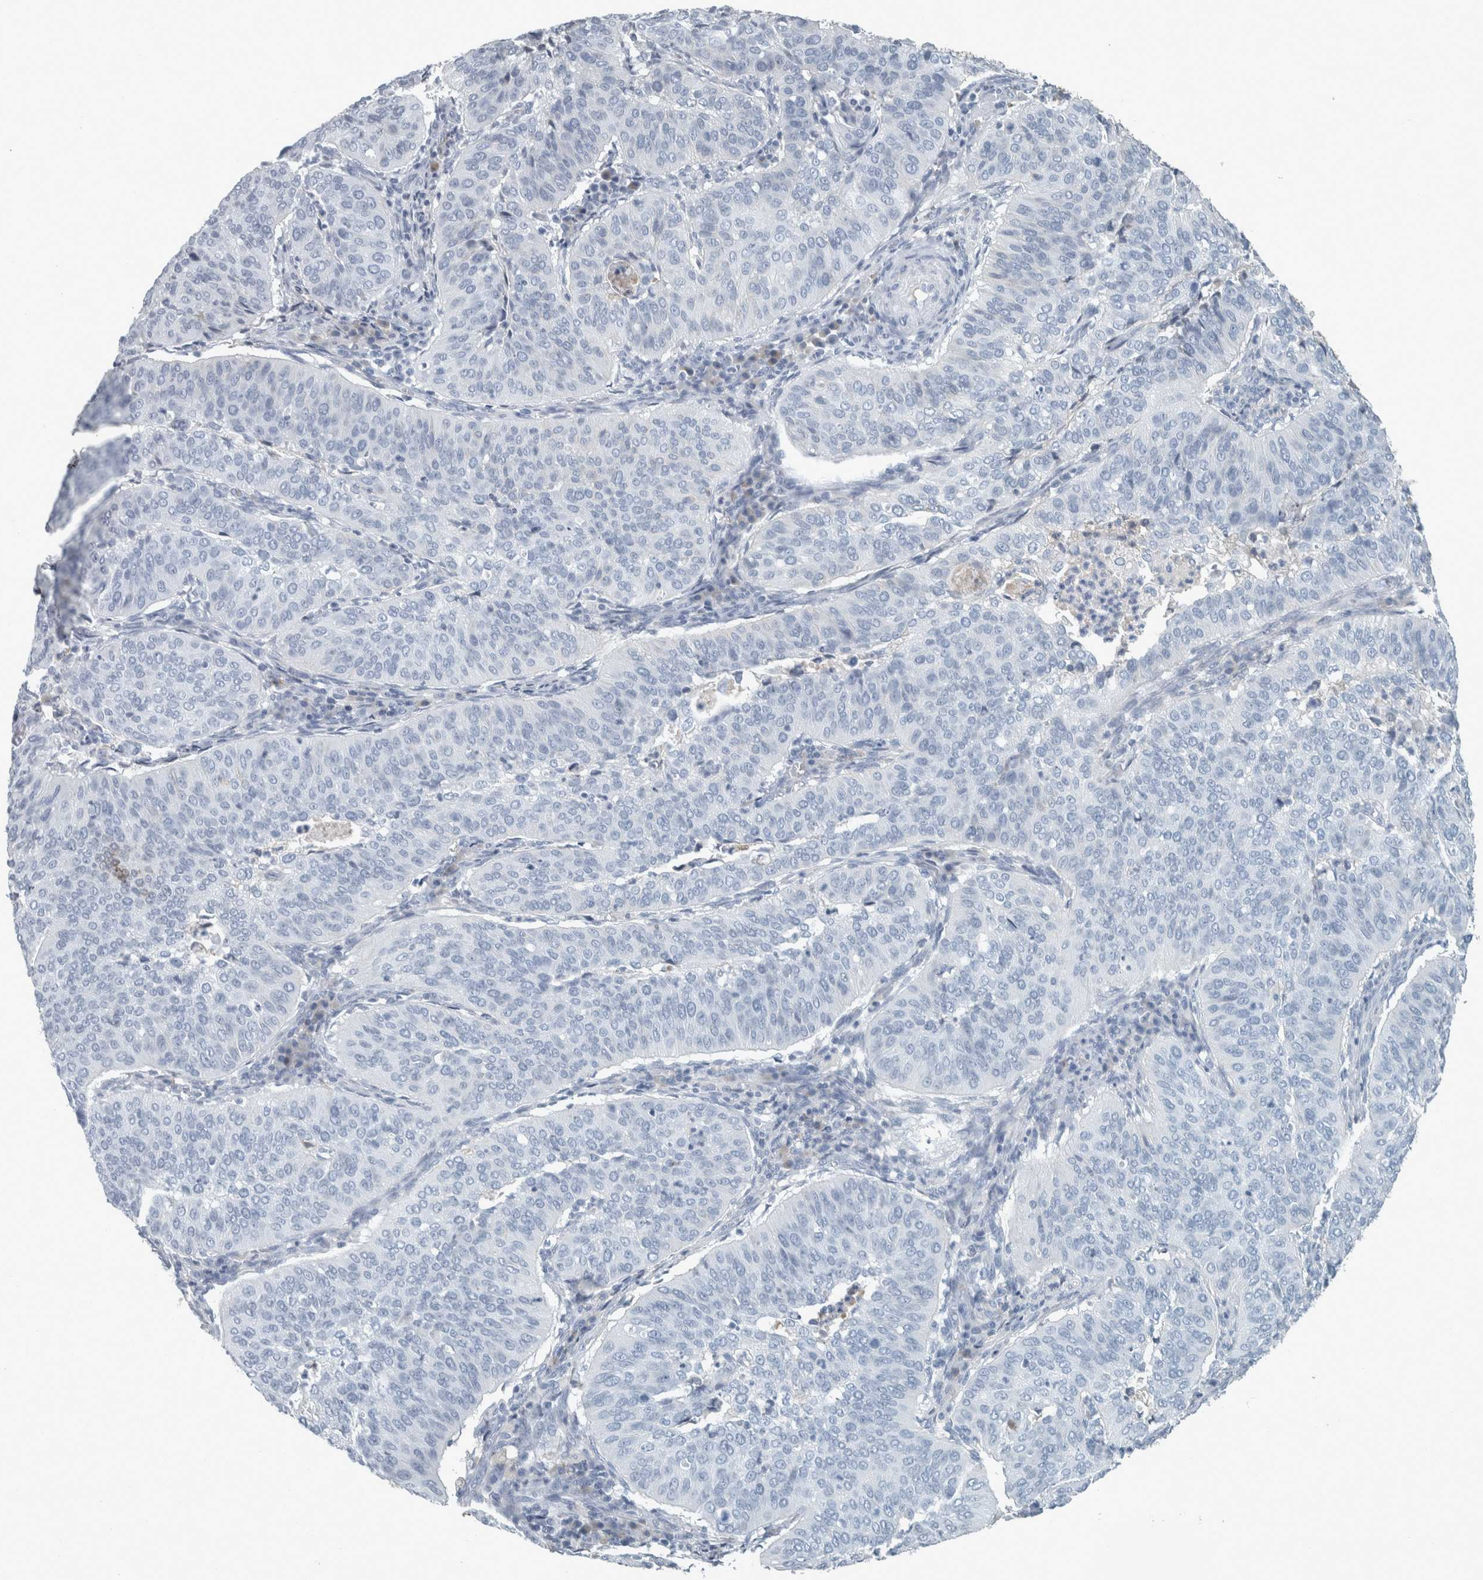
{"staining": {"intensity": "negative", "quantity": "none", "location": "none"}, "tissue": "cervical cancer", "cell_type": "Tumor cells", "image_type": "cancer", "snomed": [{"axis": "morphology", "description": "Normal tissue, NOS"}, {"axis": "morphology", "description": "Squamous cell carcinoma, NOS"}, {"axis": "topography", "description": "Cervix"}], "caption": "Tumor cells are negative for brown protein staining in cervical squamous cell carcinoma. (Brightfield microscopy of DAB immunohistochemistry (IHC) at high magnification).", "gene": "CHL1", "patient": {"sex": "female", "age": 39}}